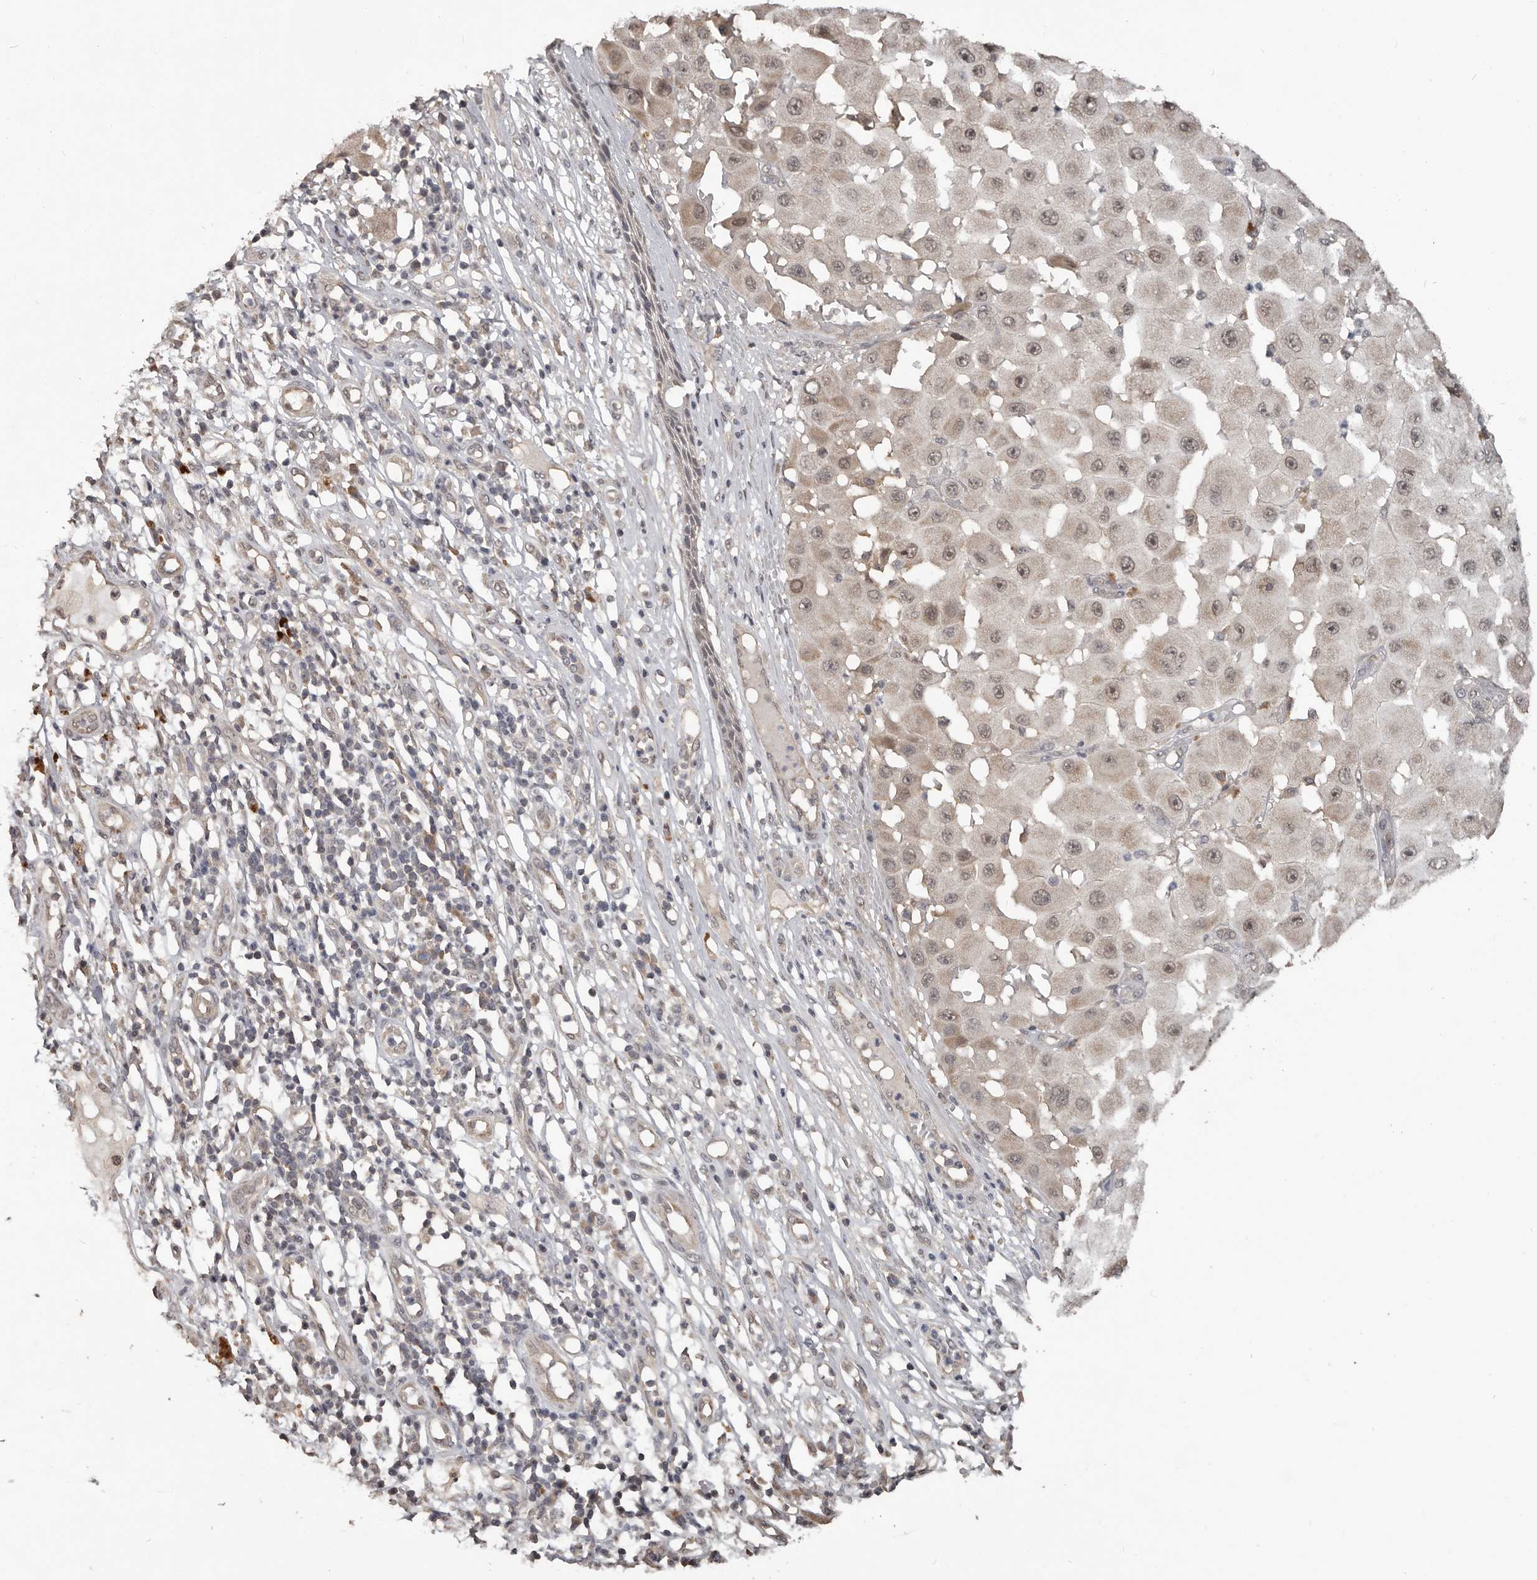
{"staining": {"intensity": "weak", "quantity": ">75%", "location": "nuclear"}, "tissue": "melanoma", "cell_type": "Tumor cells", "image_type": "cancer", "snomed": [{"axis": "morphology", "description": "Malignant melanoma, NOS"}, {"axis": "topography", "description": "Skin"}], "caption": "Malignant melanoma stained for a protein reveals weak nuclear positivity in tumor cells. (Brightfield microscopy of DAB IHC at high magnification).", "gene": "ZFP14", "patient": {"sex": "female", "age": 81}}